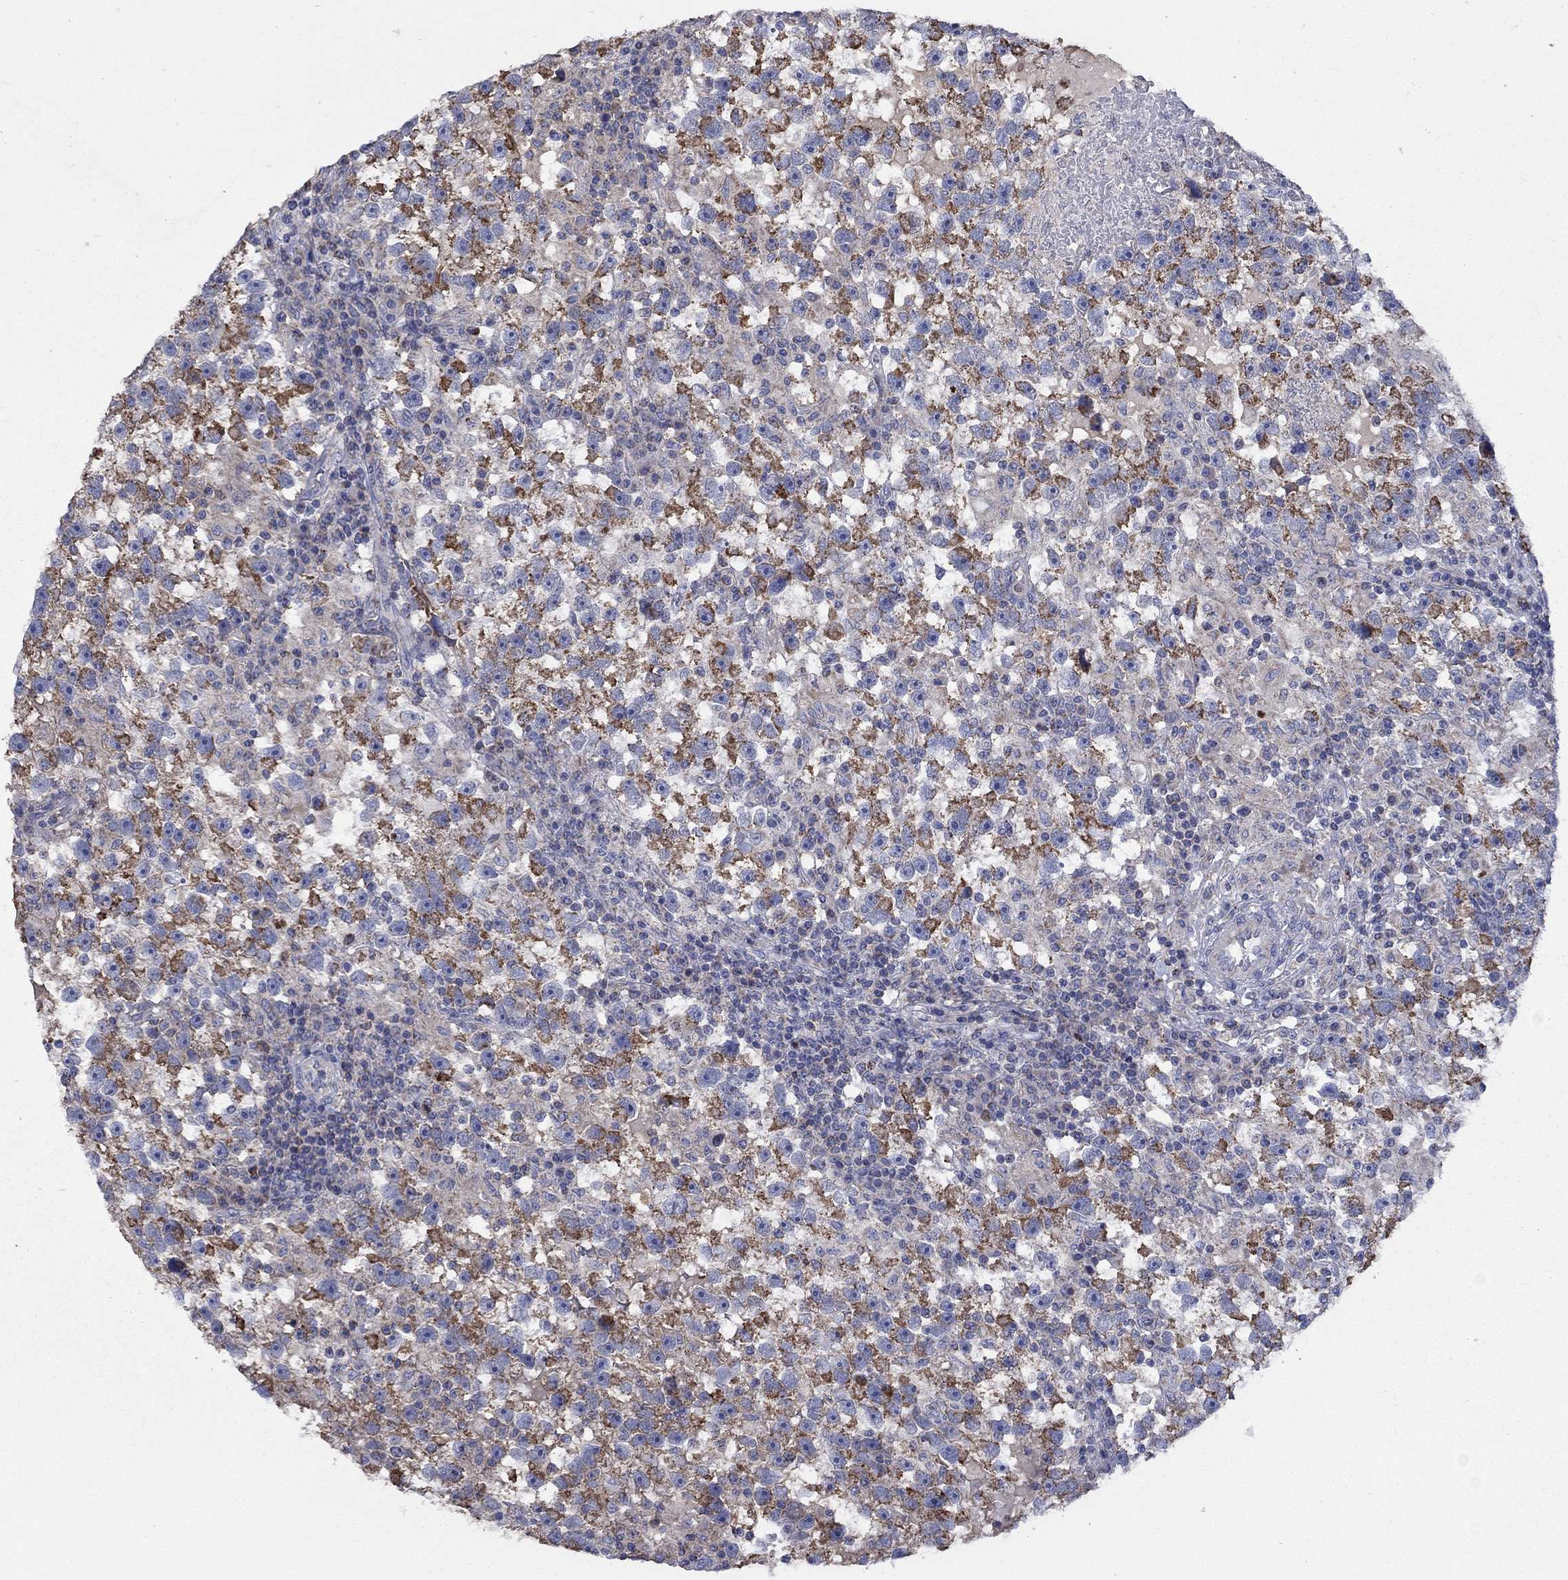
{"staining": {"intensity": "strong", "quantity": ">75%", "location": "cytoplasmic/membranous"}, "tissue": "testis cancer", "cell_type": "Tumor cells", "image_type": "cancer", "snomed": [{"axis": "morphology", "description": "Seminoma, NOS"}, {"axis": "topography", "description": "Testis"}], "caption": "Seminoma (testis) tissue exhibits strong cytoplasmic/membranous staining in approximately >75% of tumor cells", "gene": "CLVS1", "patient": {"sex": "male", "age": 47}}